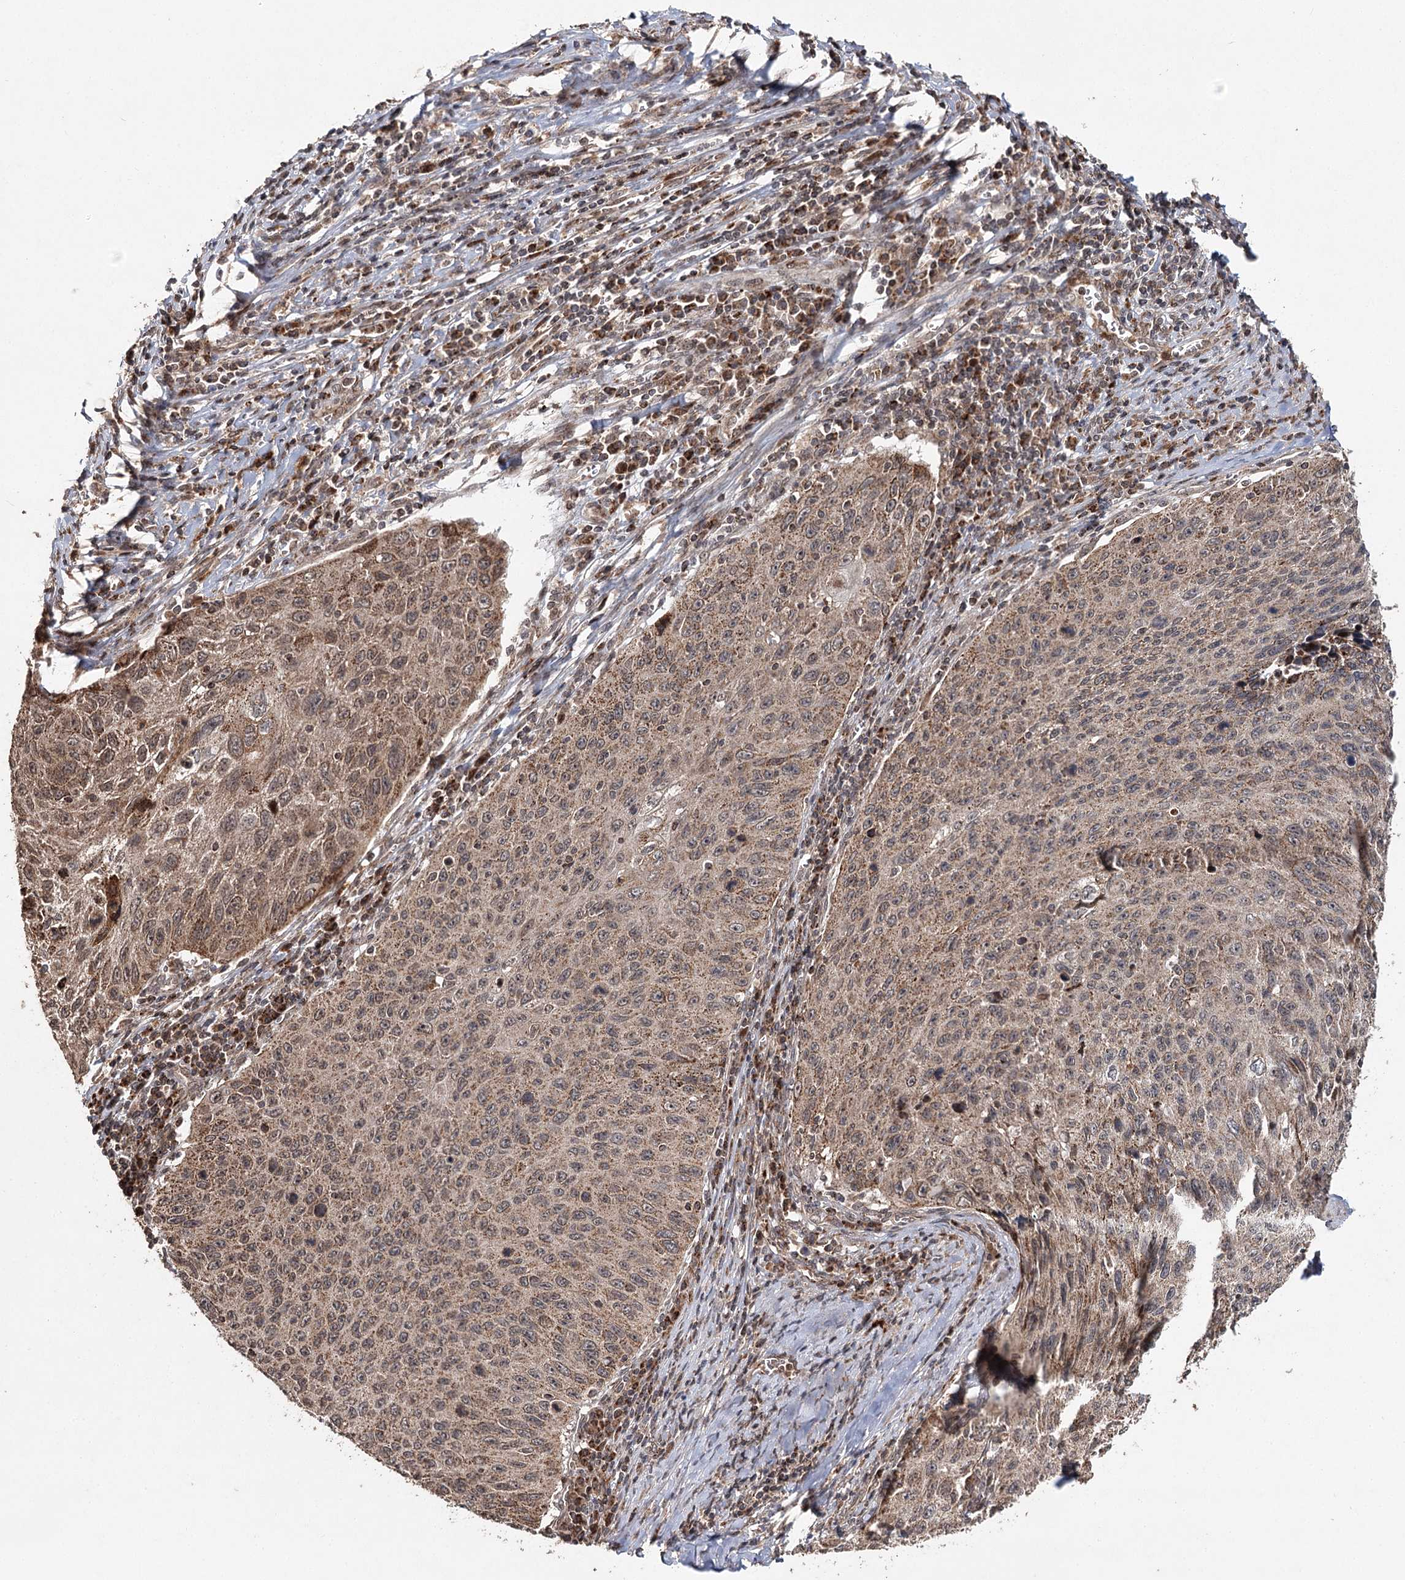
{"staining": {"intensity": "weak", "quantity": ">75%", "location": "cytoplasmic/membranous"}, "tissue": "cervical cancer", "cell_type": "Tumor cells", "image_type": "cancer", "snomed": [{"axis": "morphology", "description": "Squamous cell carcinoma, NOS"}, {"axis": "topography", "description": "Cervix"}], "caption": "About >75% of tumor cells in human cervical cancer show weak cytoplasmic/membranous protein expression as visualized by brown immunohistochemical staining.", "gene": "ZNRF3", "patient": {"sex": "female", "age": 53}}